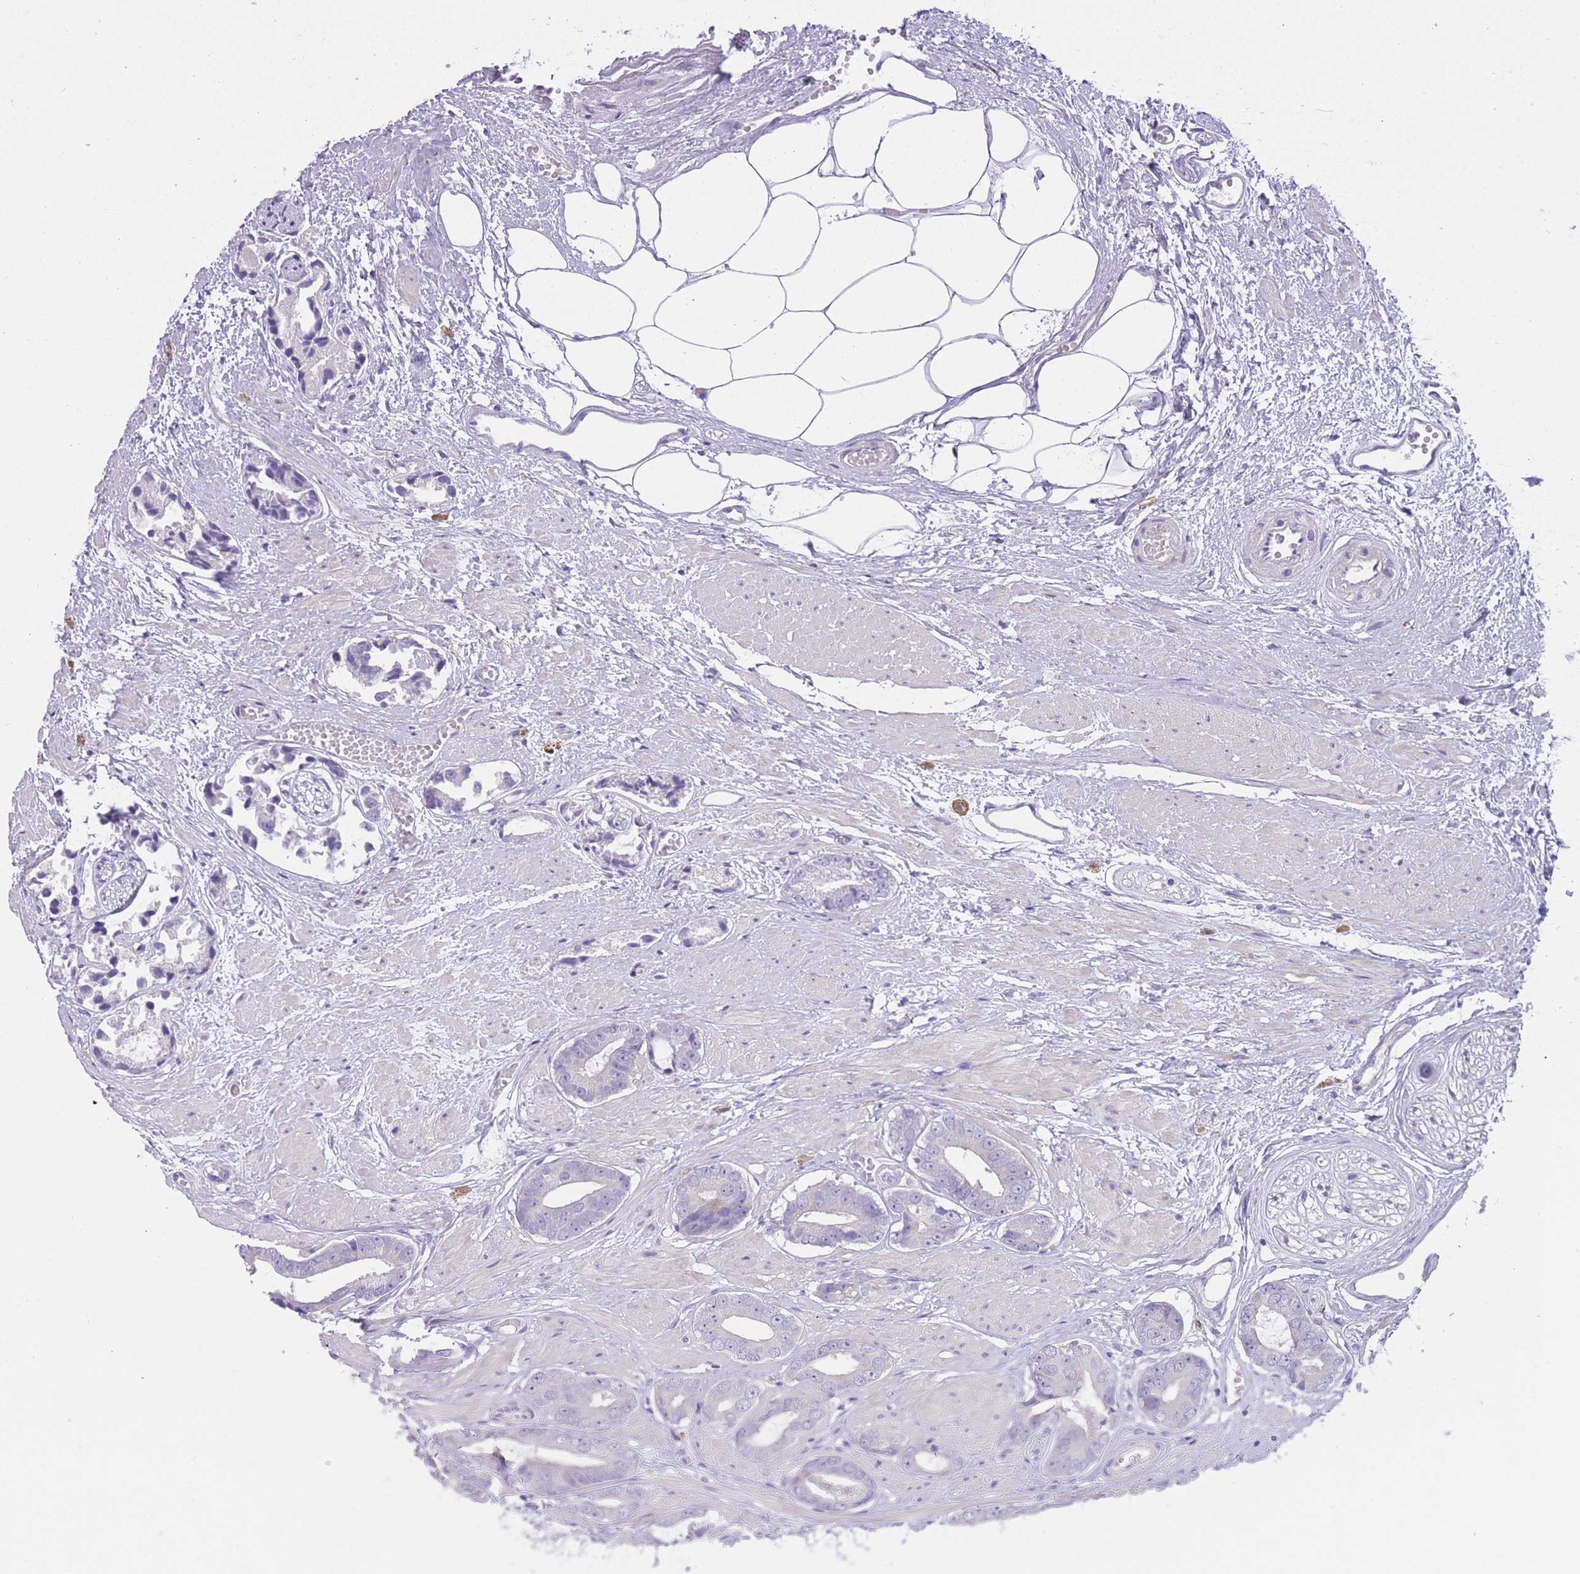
{"staining": {"intensity": "negative", "quantity": "none", "location": "none"}, "tissue": "prostate cancer", "cell_type": "Tumor cells", "image_type": "cancer", "snomed": [{"axis": "morphology", "description": "Adenocarcinoma, Low grade"}, {"axis": "topography", "description": "Prostate"}], "caption": "Immunohistochemistry micrograph of neoplastic tissue: human prostate cancer (low-grade adenocarcinoma) stained with DAB shows no significant protein expression in tumor cells.", "gene": "IMPG1", "patient": {"sex": "male", "age": 64}}